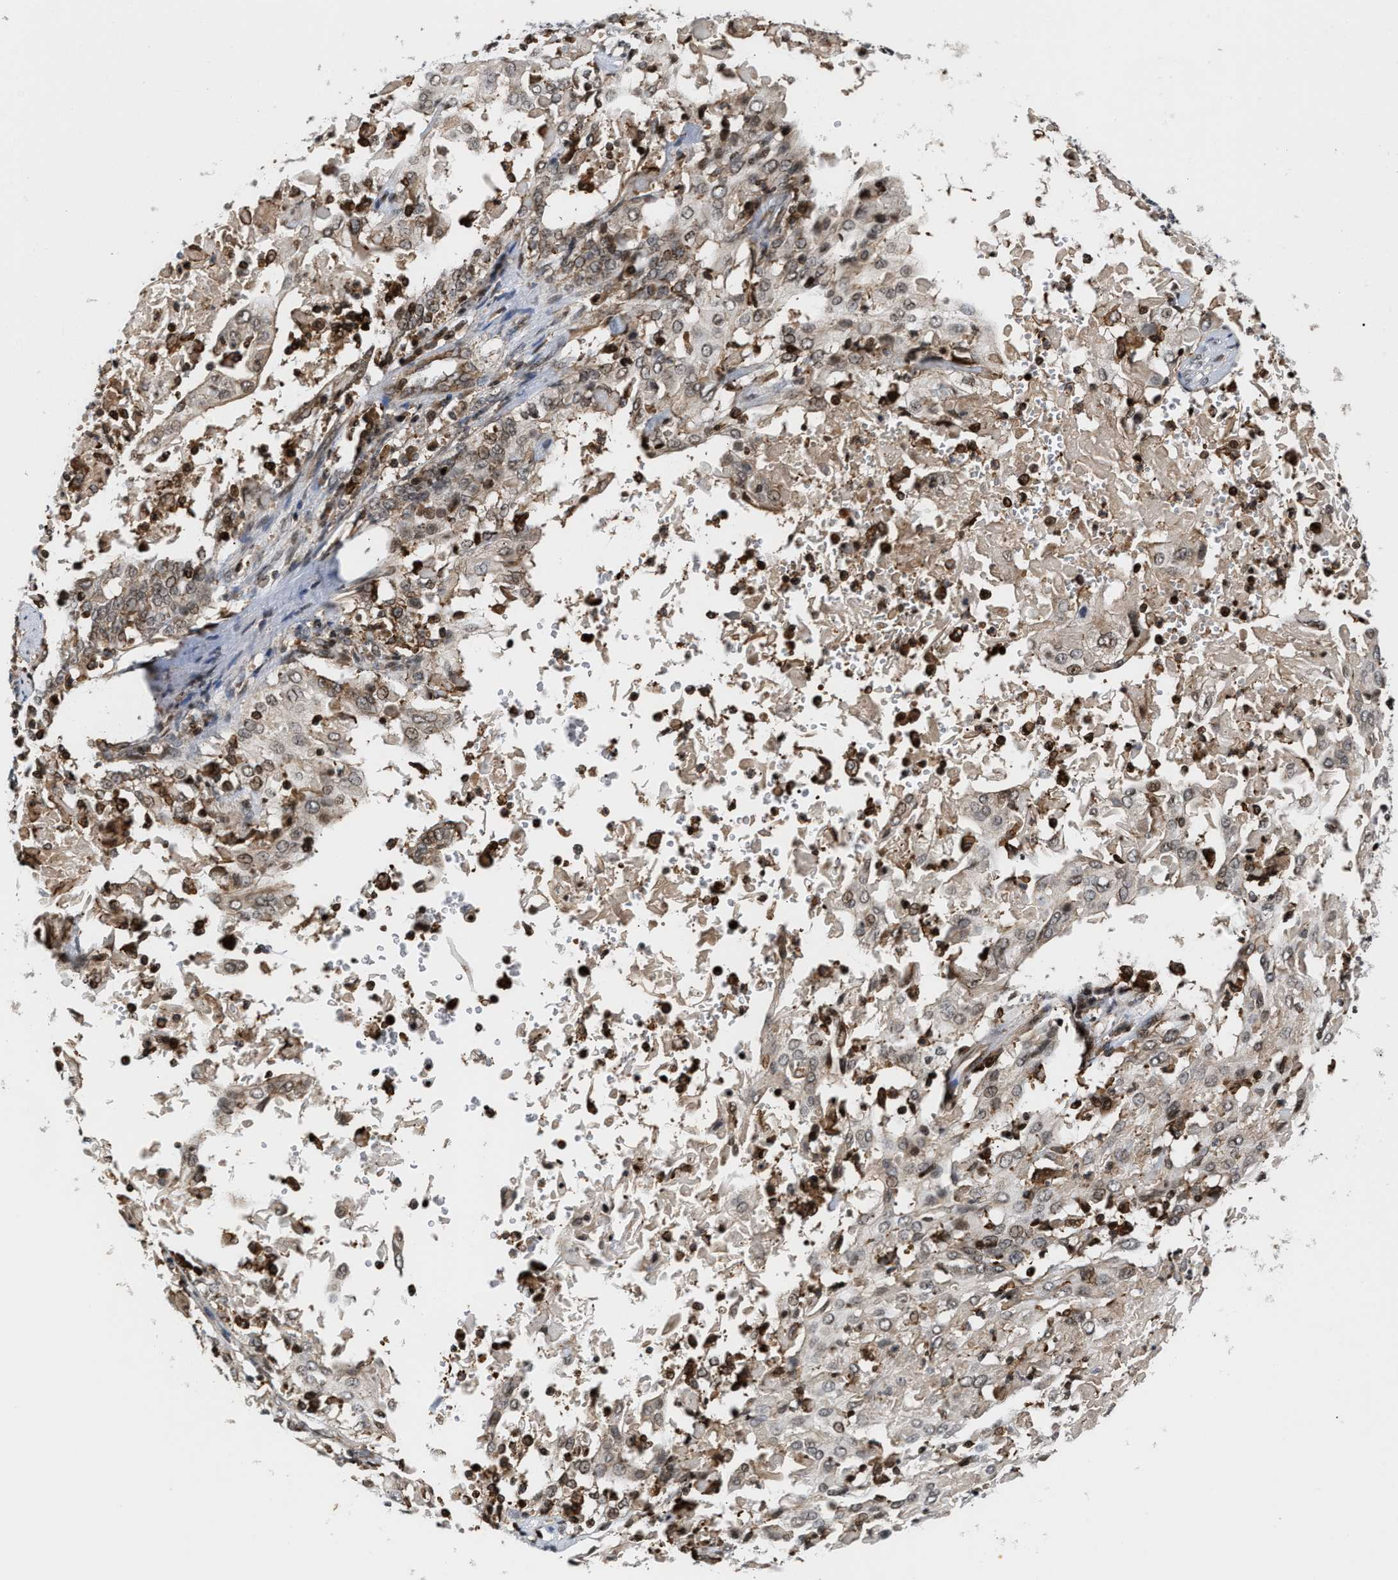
{"staining": {"intensity": "weak", "quantity": "<25%", "location": "nuclear"}, "tissue": "cervical cancer", "cell_type": "Tumor cells", "image_type": "cancer", "snomed": [{"axis": "morphology", "description": "Squamous cell carcinoma, NOS"}, {"axis": "topography", "description": "Cervix"}], "caption": "An IHC image of cervical cancer (squamous cell carcinoma) is shown. There is no staining in tumor cells of cervical cancer (squamous cell carcinoma).", "gene": "STAU2", "patient": {"sex": "female", "age": 39}}